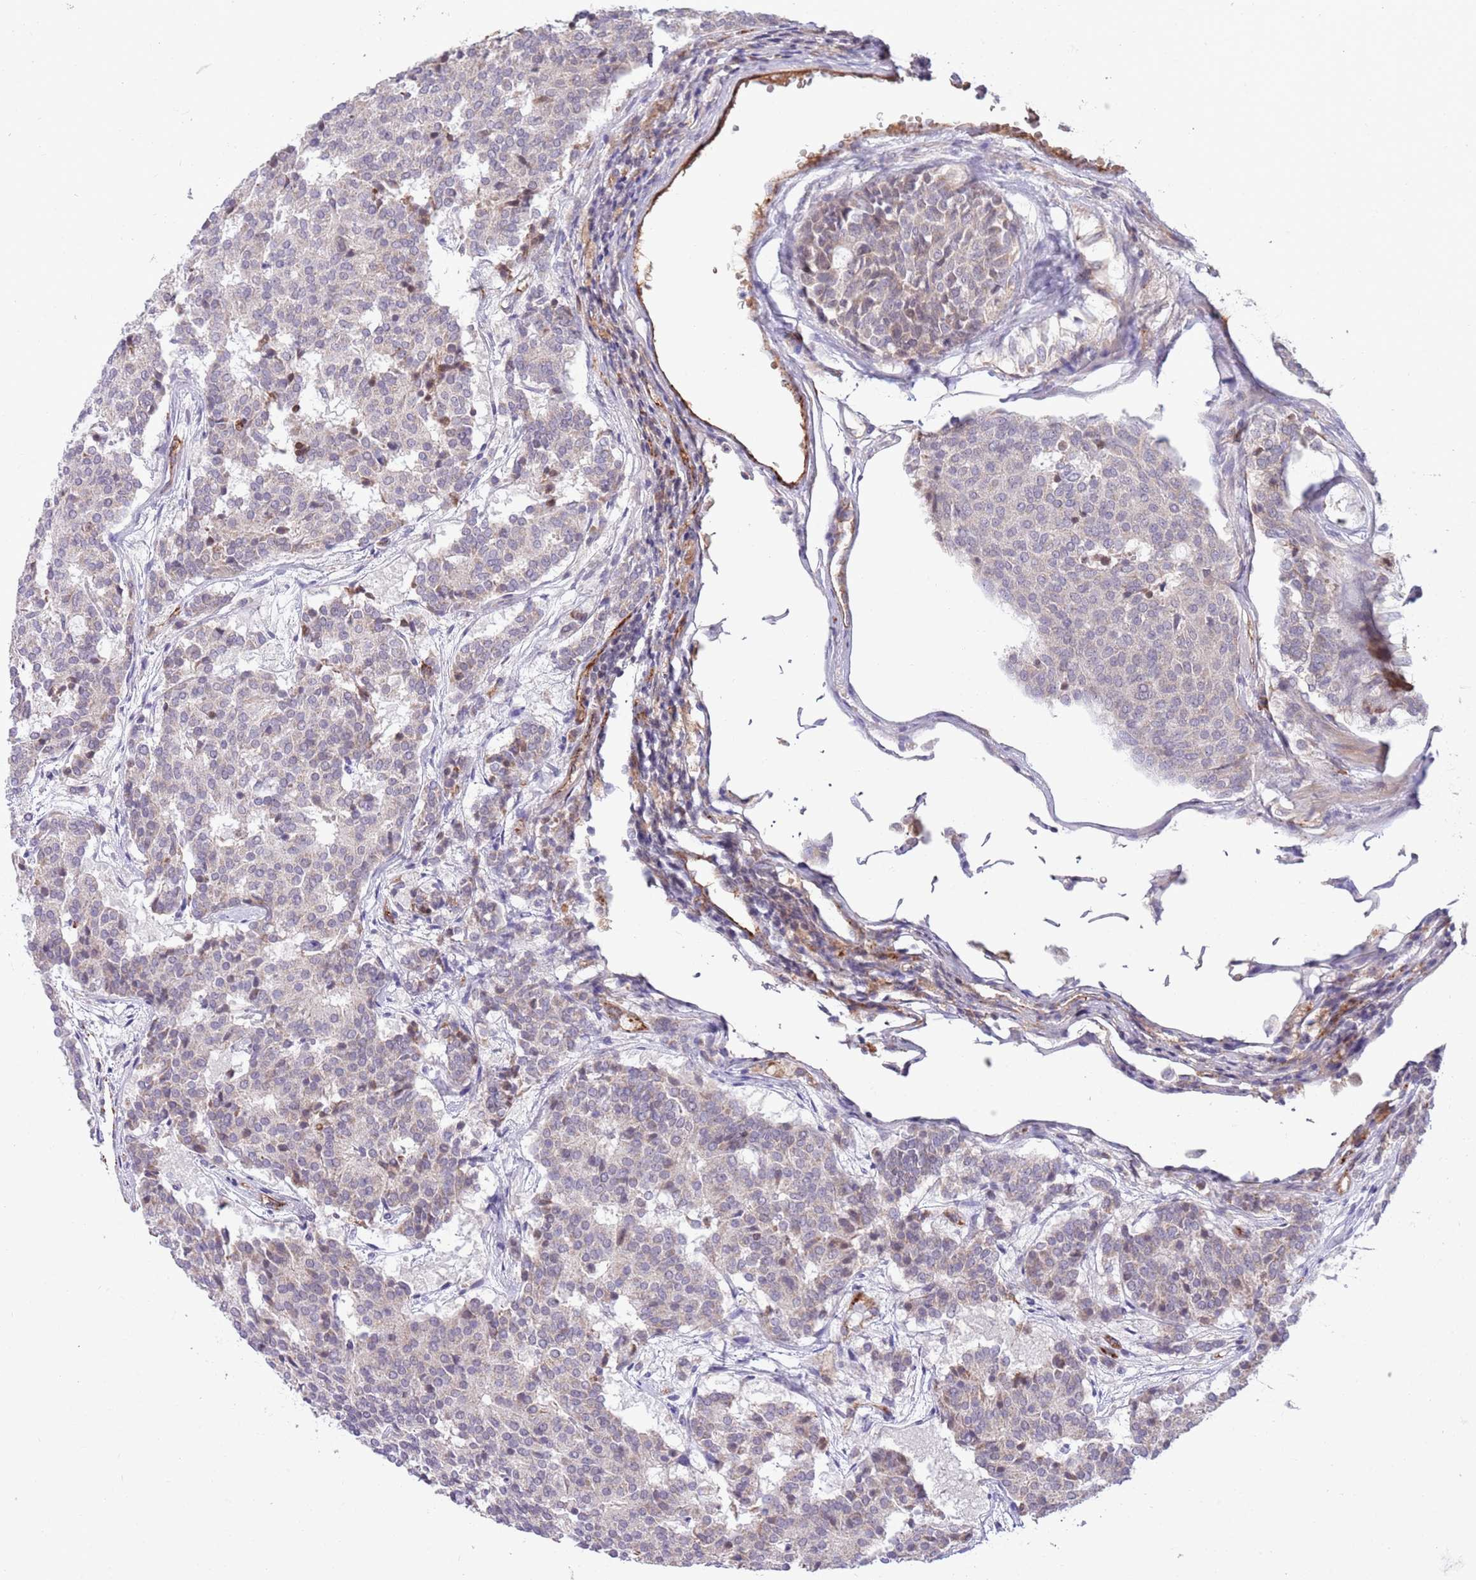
{"staining": {"intensity": "negative", "quantity": "none", "location": "none"}, "tissue": "carcinoid", "cell_type": "Tumor cells", "image_type": "cancer", "snomed": [{"axis": "morphology", "description": "Carcinoid, malignant, NOS"}, {"axis": "topography", "description": "Pancreas"}], "caption": "DAB immunohistochemical staining of carcinoid shows no significant expression in tumor cells.", "gene": "DPP10", "patient": {"sex": "female", "age": 54}}